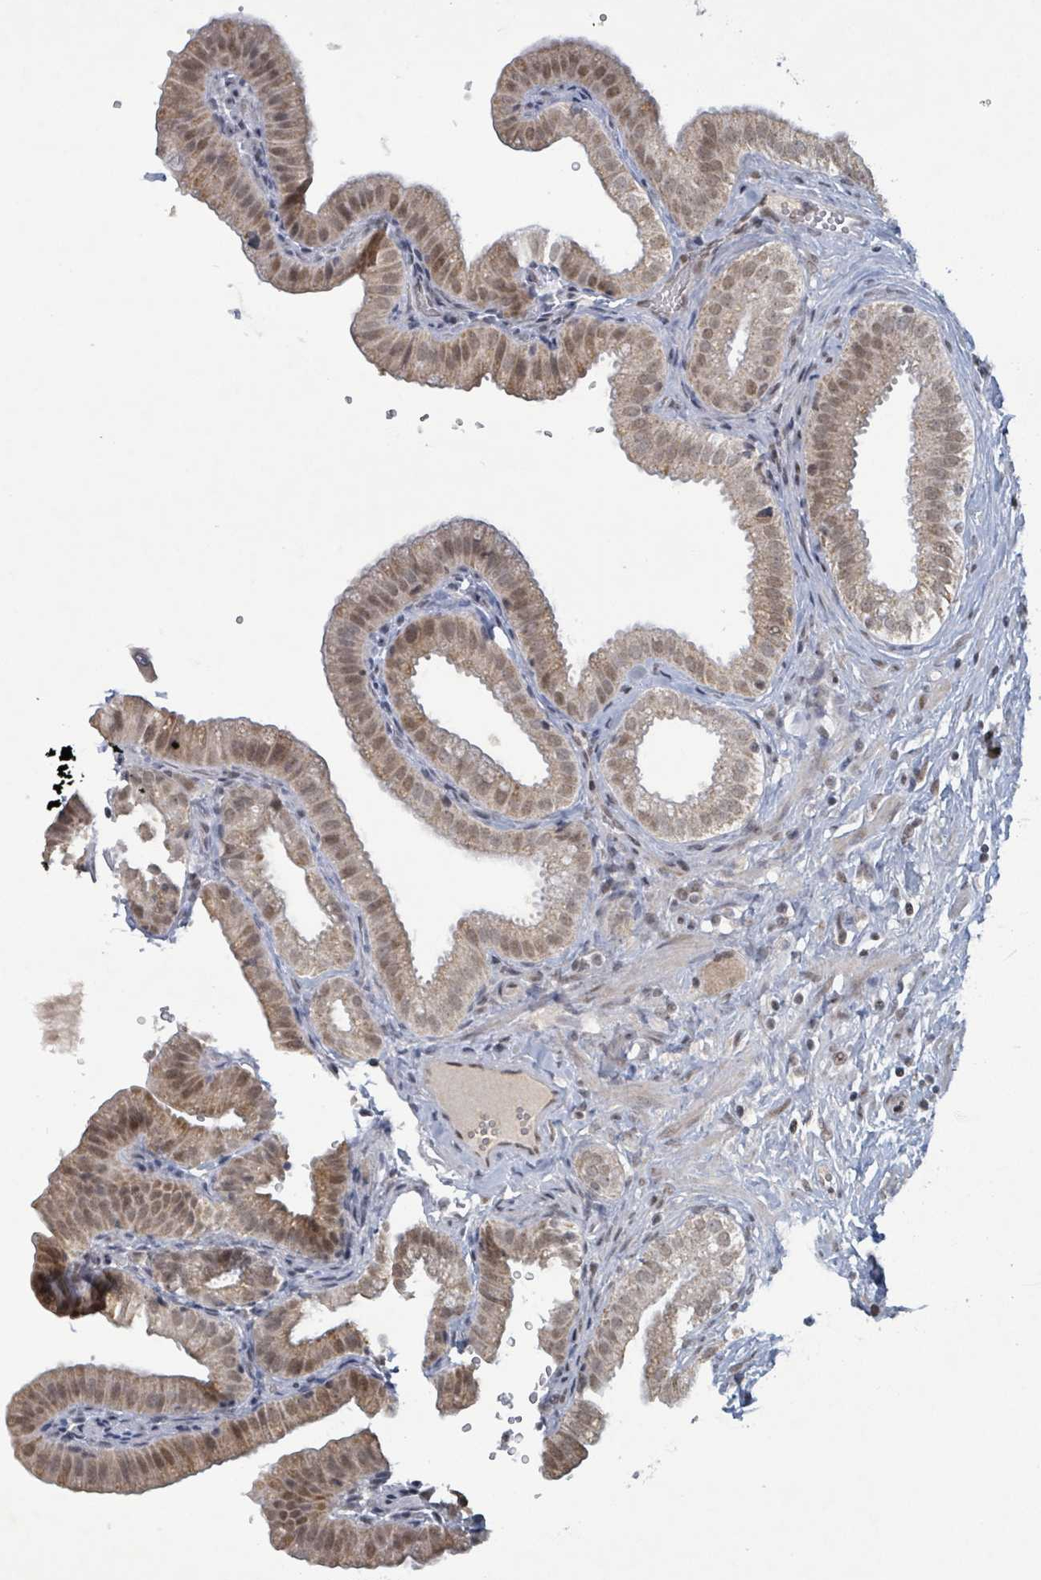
{"staining": {"intensity": "moderate", "quantity": ">75%", "location": "nuclear"}, "tissue": "gallbladder", "cell_type": "Glandular cells", "image_type": "normal", "snomed": [{"axis": "morphology", "description": "Normal tissue, NOS"}, {"axis": "topography", "description": "Gallbladder"}], "caption": "Protein staining of benign gallbladder demonstrates moderate nuclear positivity in approximately >75% of glandular cells.", "gene": "BANP", "patient": {"sex": "female", "age": 61}}